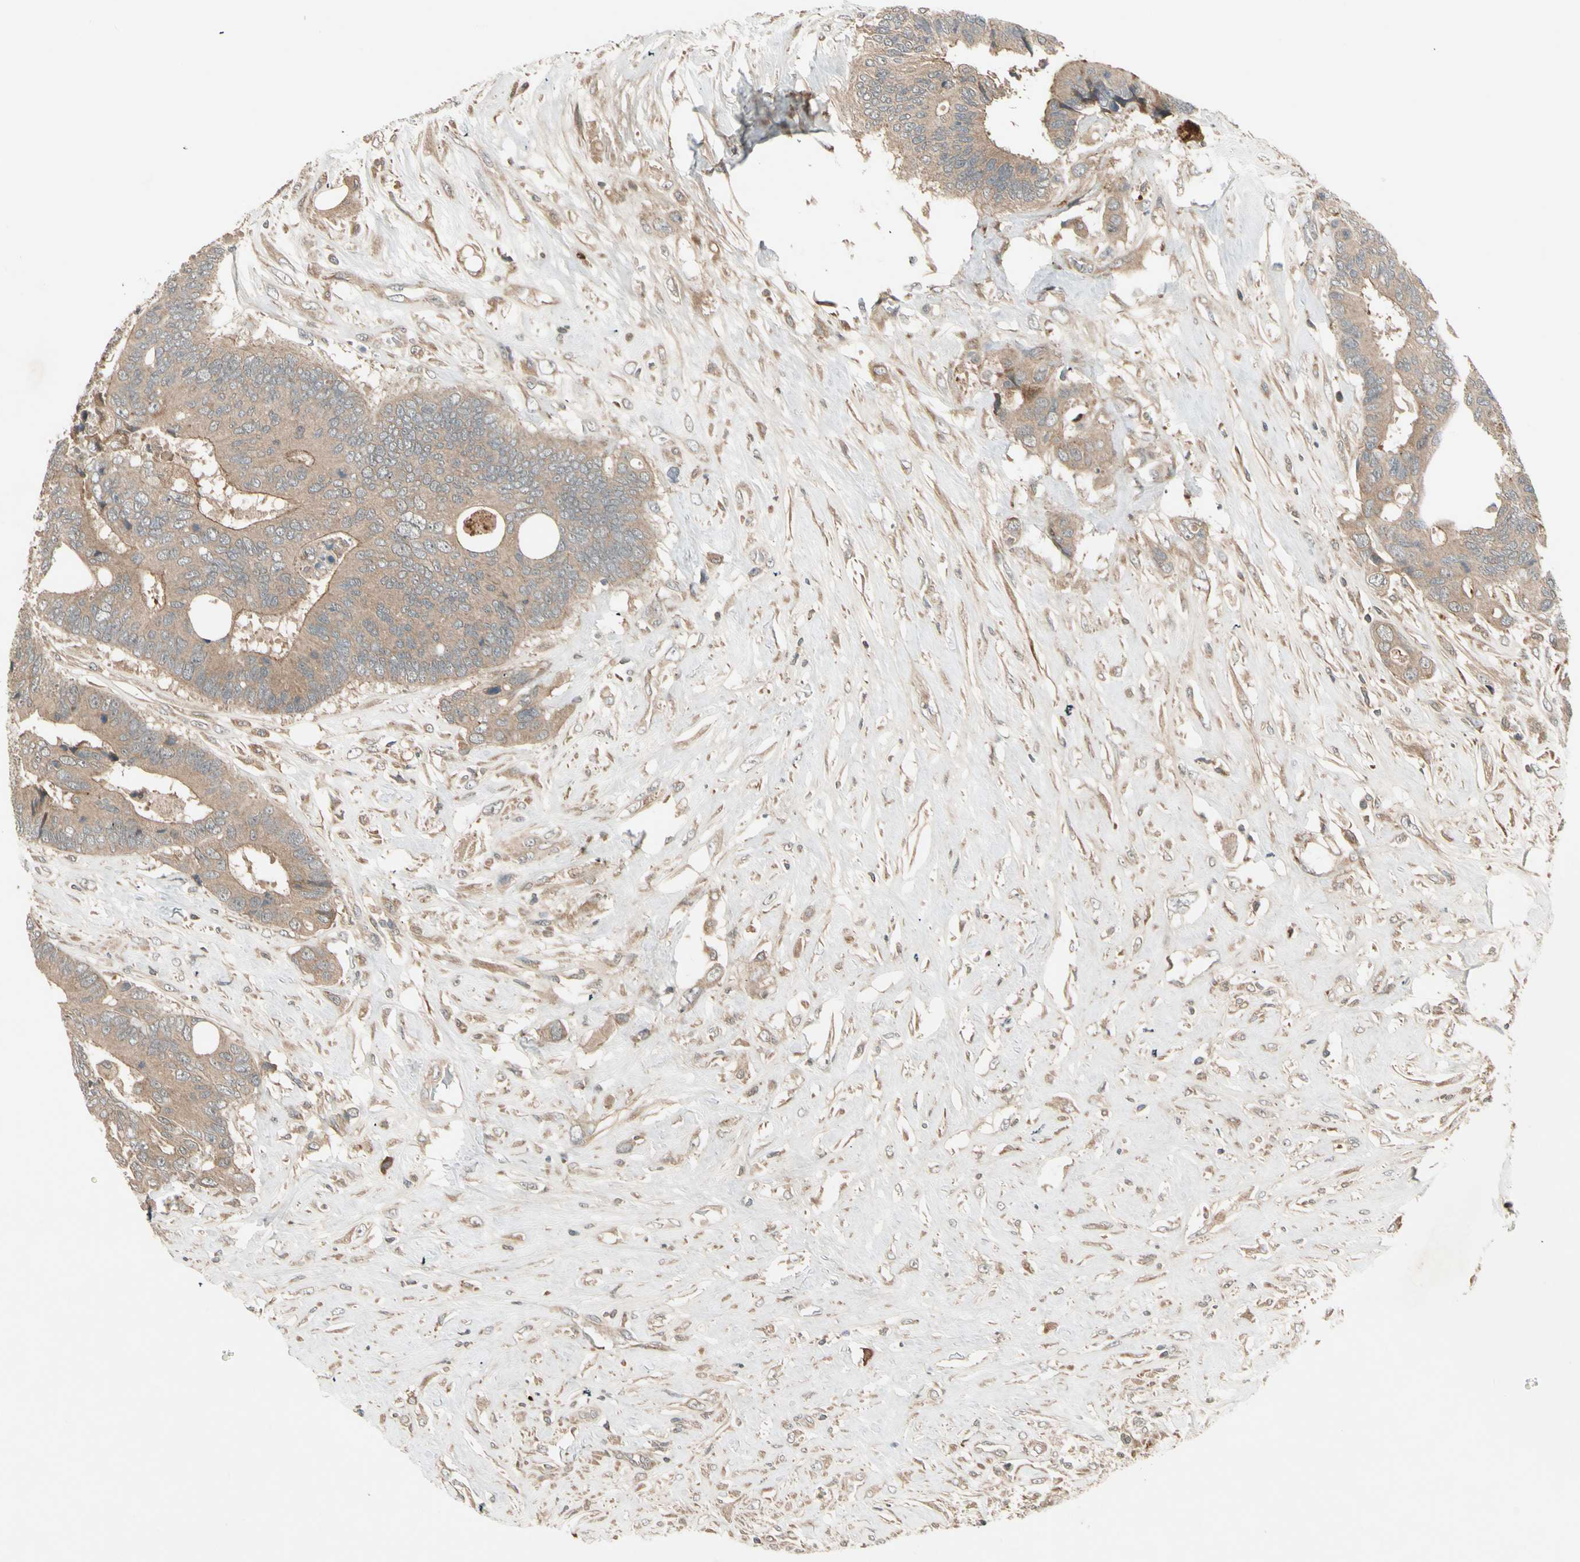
{"staining": {"intensity": "moderate", "quantity": ">75%", "location": "cytoplasmic/membranous"}, "tissue": "colorectal cancer", "cell_type": "Tumor cells", "image_type": "cancer", "snomed": [{"axis": "morphology", "description": "Adenocarcinoma, NOS"}, {"axis": "topography", "description": "Rectum"}], "caption": "A brown stain shows moderate cytoplasmic/membranous expression of a protein in colorectal cancer tumor cells.", "gene": "ACVR1C", "patient": {"sex": "male", "age": 55}}